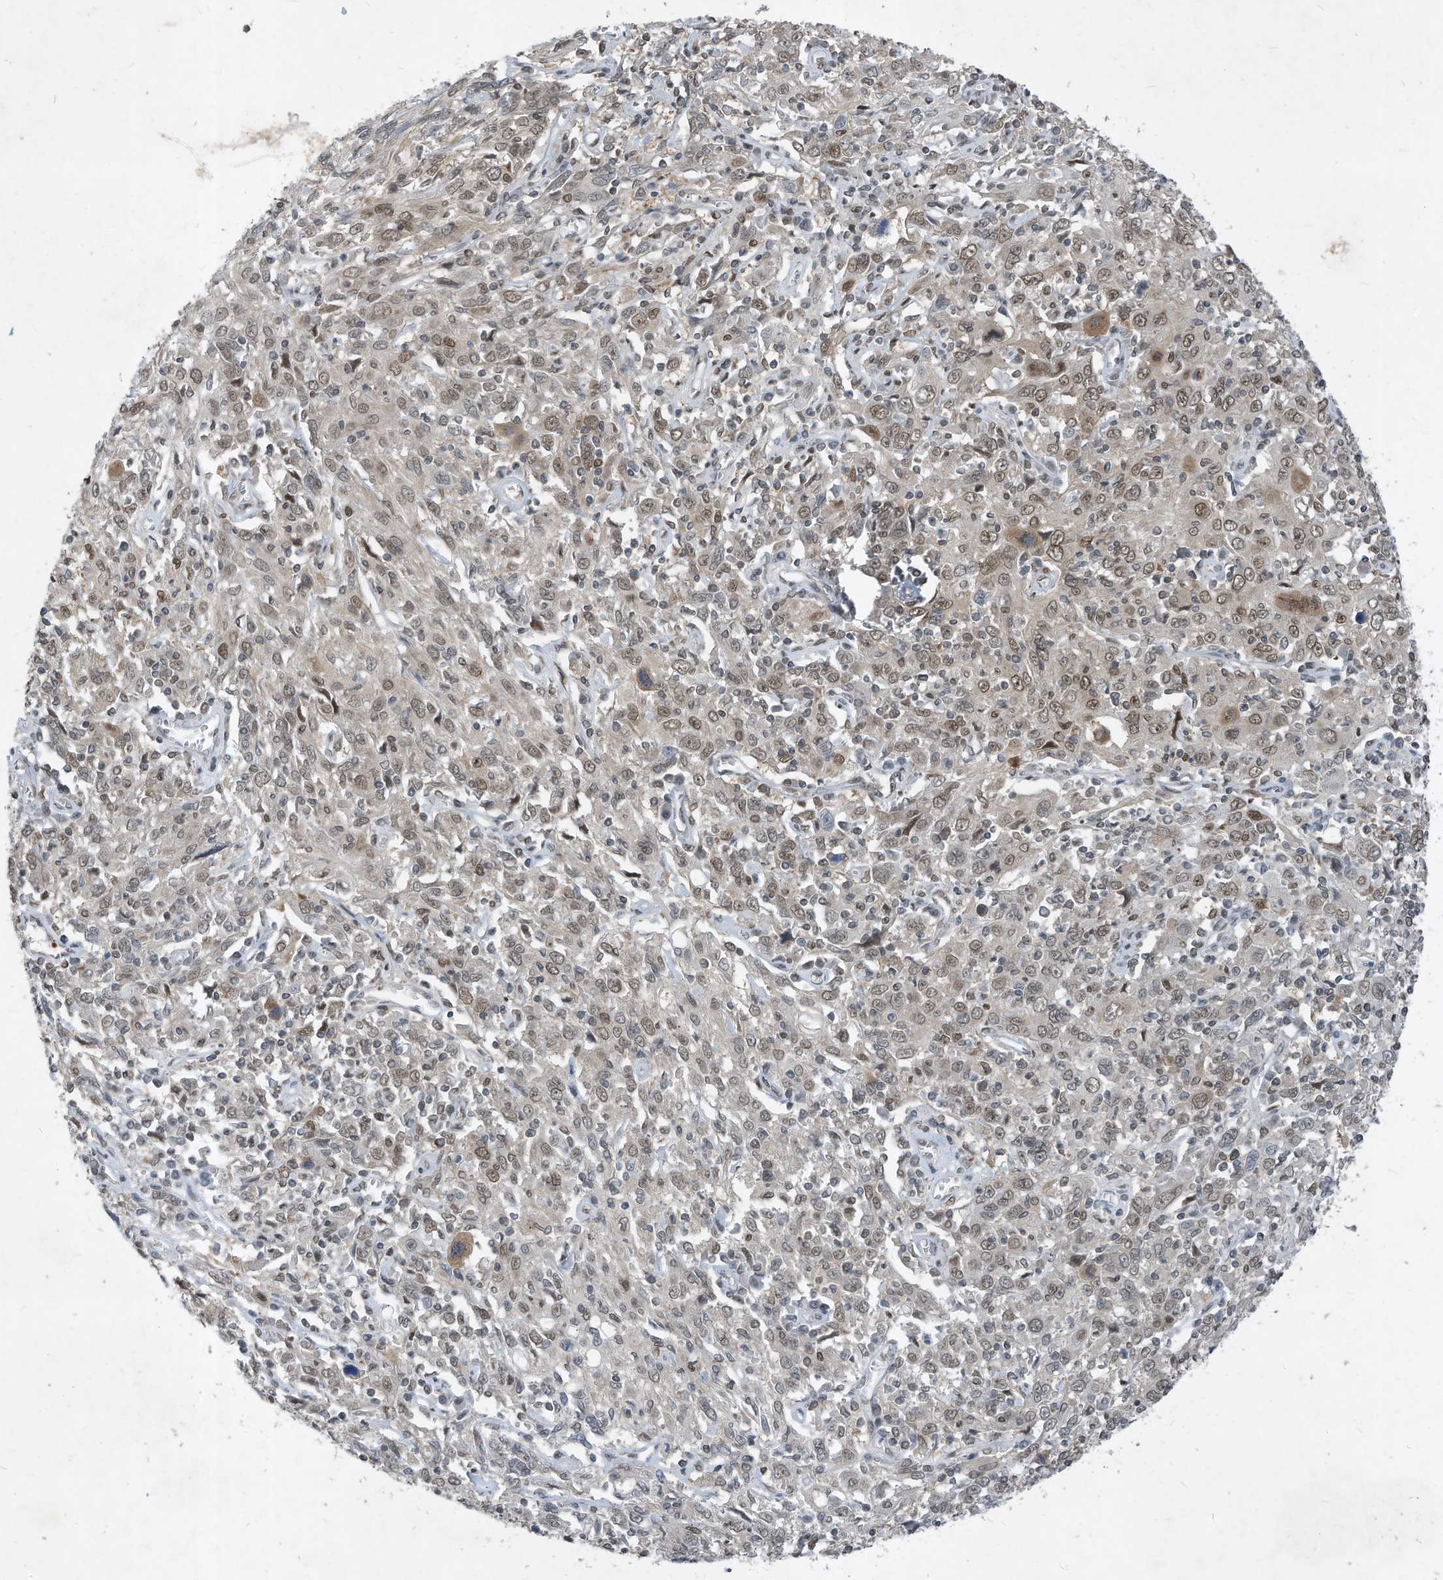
{"staining": {"intensity": "moderate", "quantity": "25%-75%", "location": "nuclear"}, "tissue": "cervical cancer", "cell_type": "Tumor cells", "image_type": "cancer", "snomed": [{"axis": "morphology", "description": "Squamous cell carcinoma, NOS"}, {"axis": "topography", "description": "Cervix"}], "caption": "Approximately 25%-75% of tumor cells in cervical squamous cell carcinoma display moderate nuclear protein expression as visualized by brown immunohistochemical staining.", "gene": "KPNB1", "patient": {"sex": "female", "age": 46}}